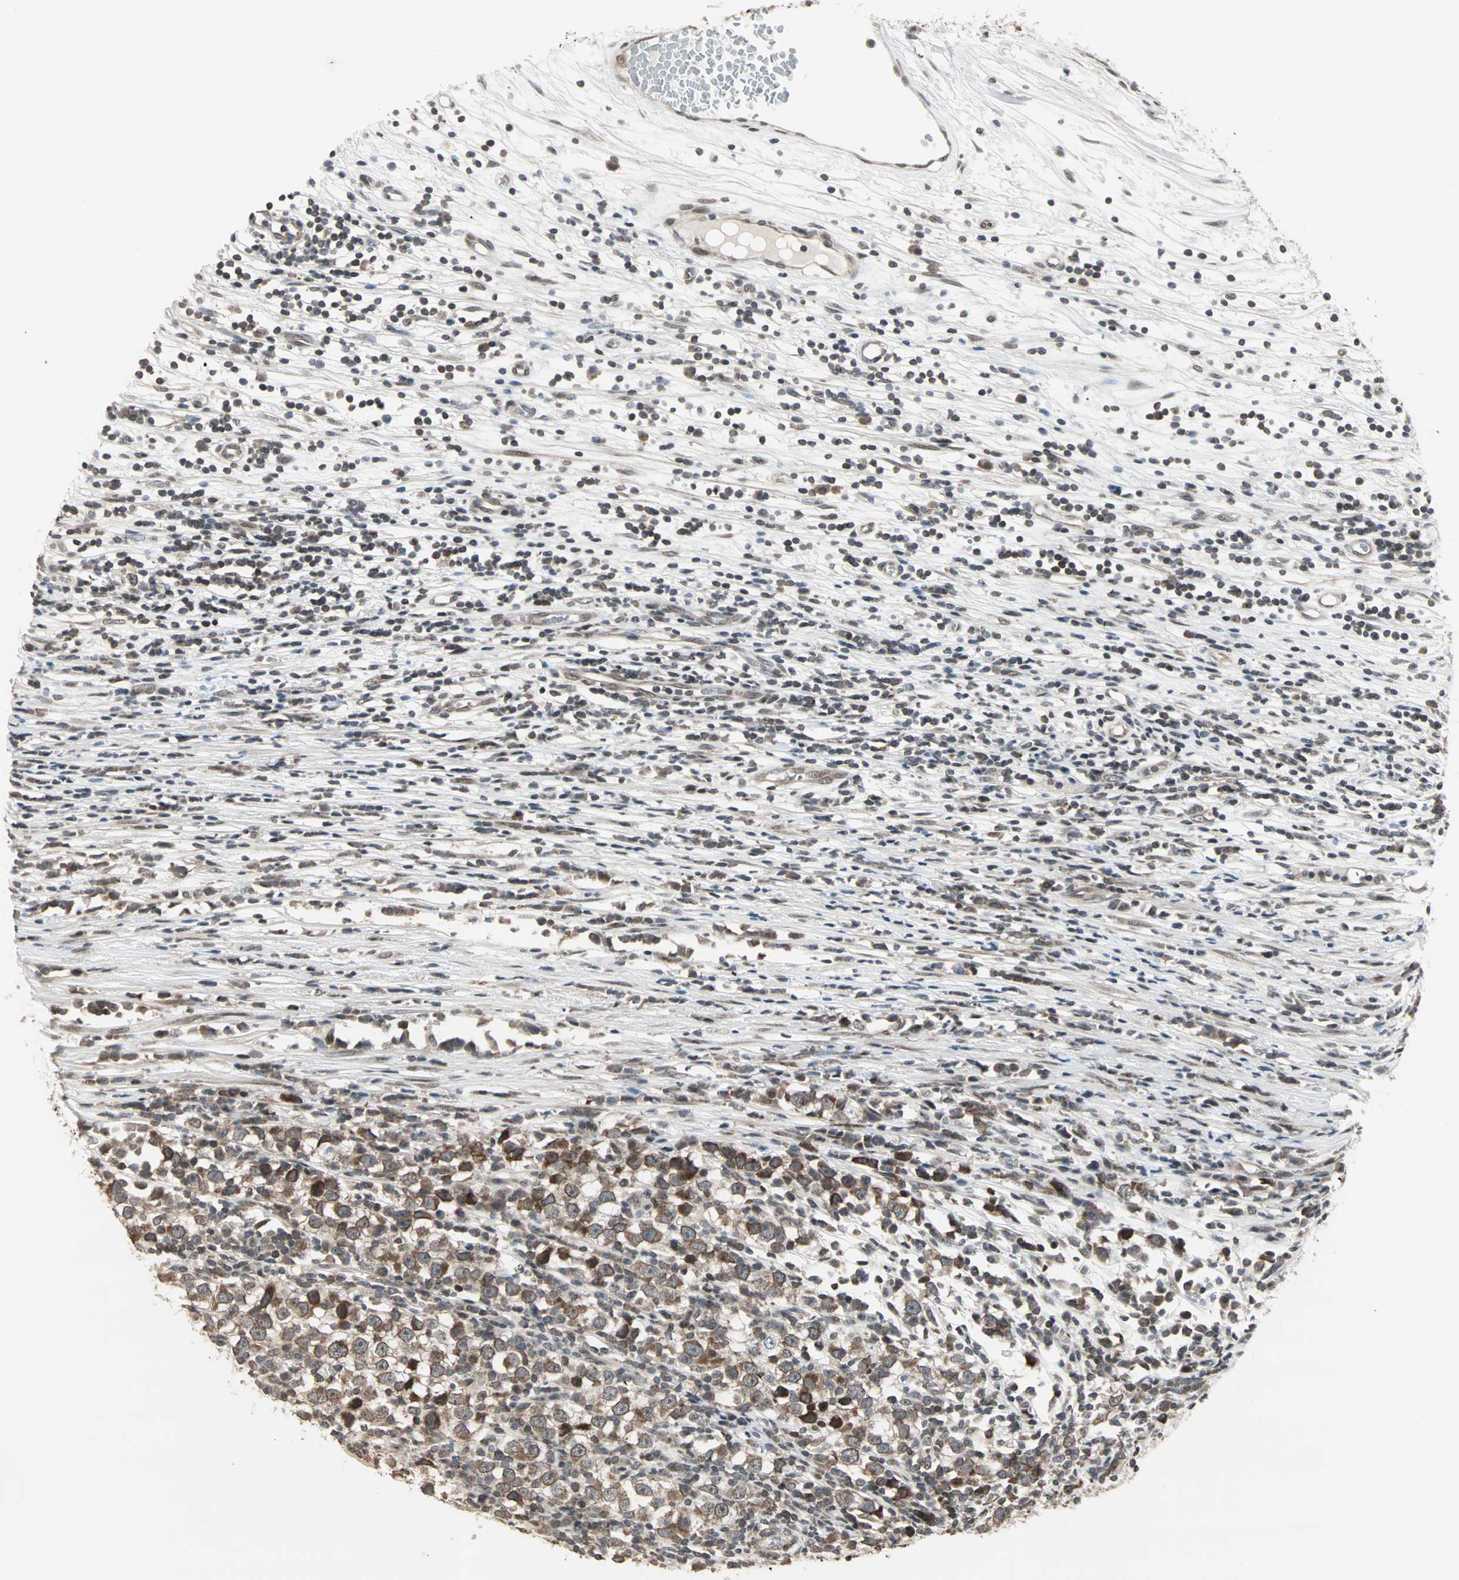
{"staining": {"intensity": "moderate", "quantity": ">75%", "location": "cytoplasmic/membranous,nuclear"}, "tissue": "testis cancer", "cell_type": "Tumor cells", "image_type": "cancer", "snomed": [{"axis": "morphology", "description": "Seminoma, NOS"}, {"axis": "topography", "description": "Testis"}], "caption": "Immunohistochemical staining of human testis seminoma exhibits medium levels of moderate cytoplasmic/membranous and nuclear protein staining in about >75% of tumor cells. (Brightfield microscopy of DAB IHC at high magnification).", "gene": "CBLC", "patient": {"sex": "male", "age": 65}}